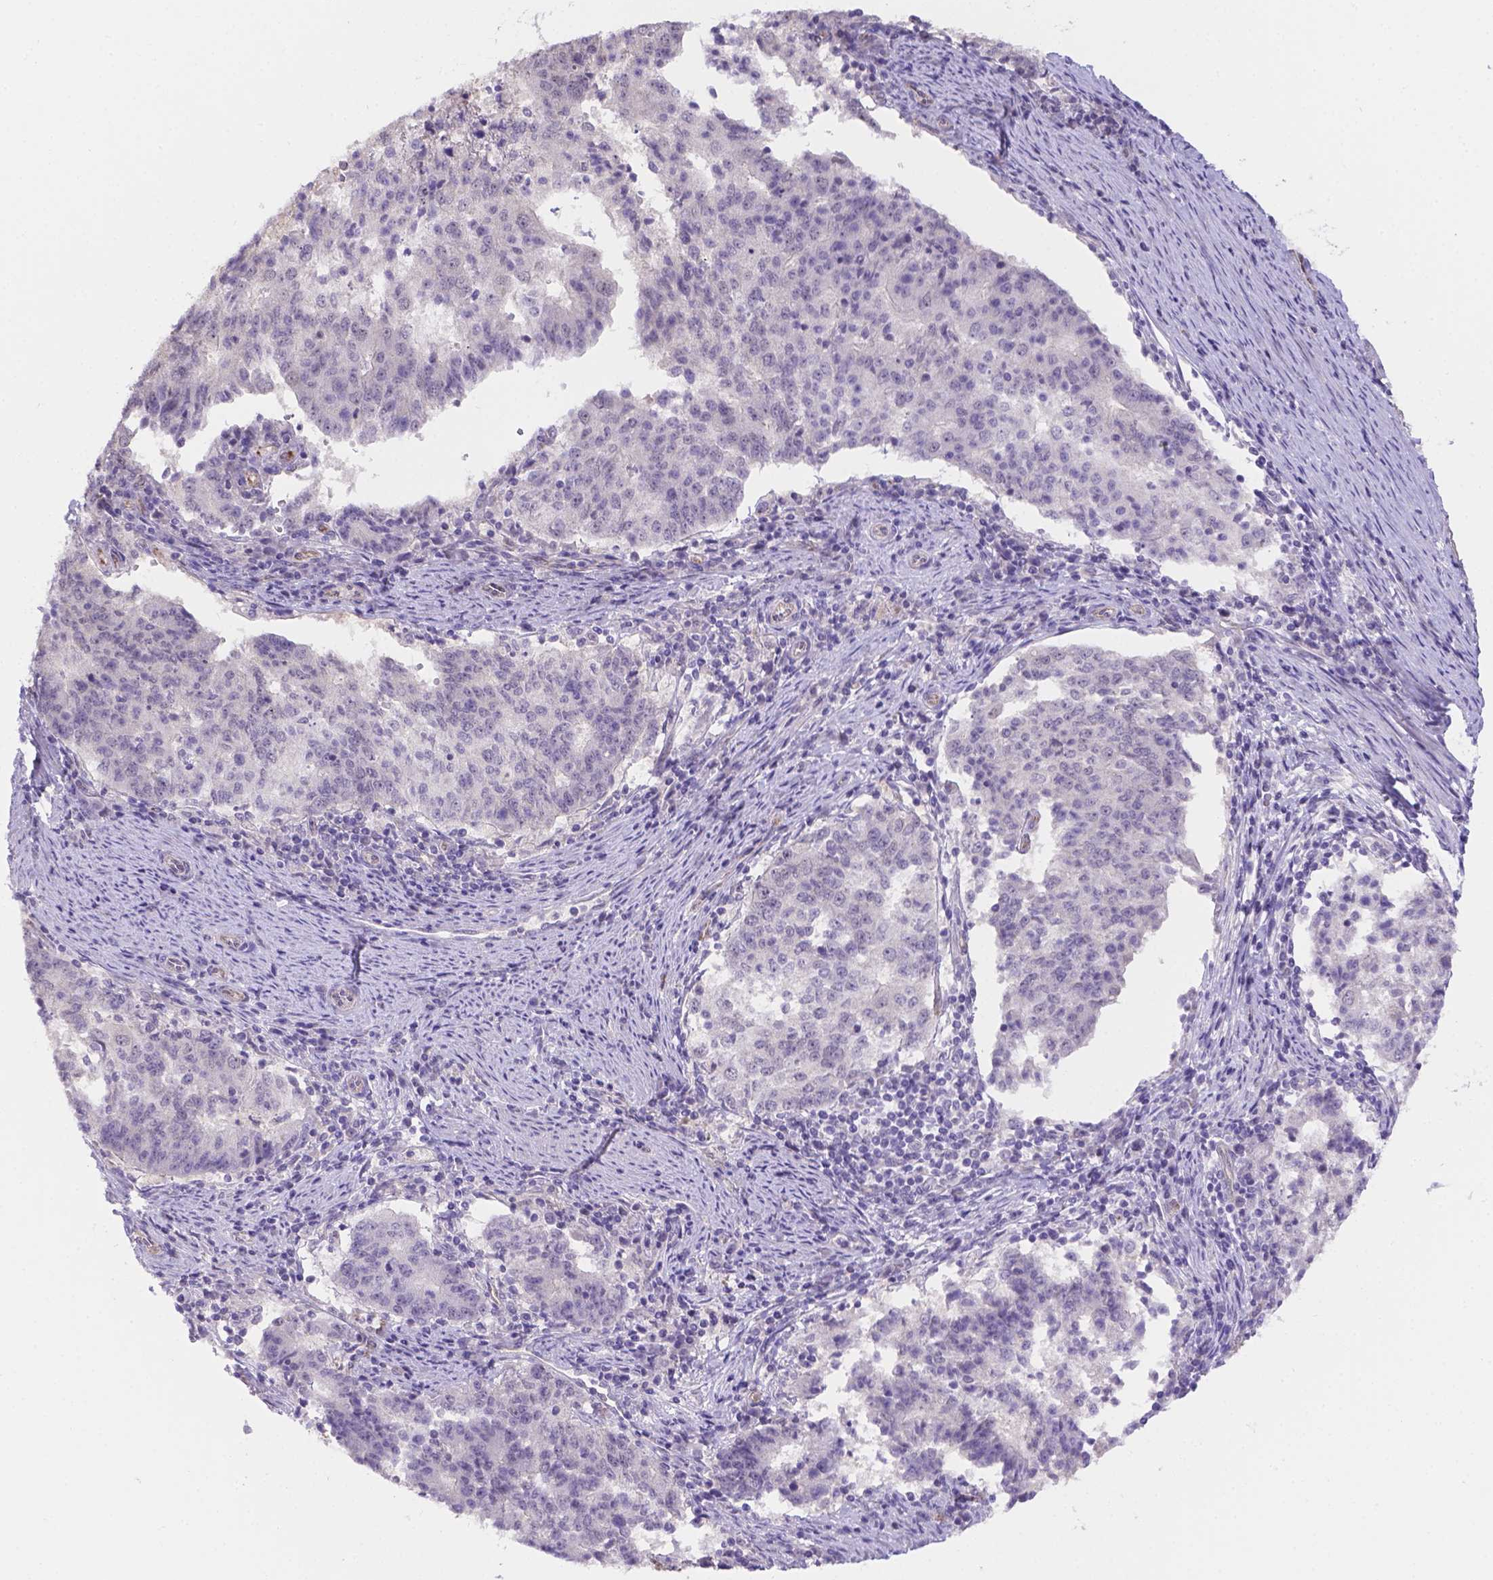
{"staining": {"intensity": "negative", "quantity": "none", "location": "none"}, "tissue": "endometrial cancer", "cell_type": "Tumor cells", "image_type": "cancer", "snomed": [{"axis": "morphology", "description": "Adenocarcinoma, NOS"}, {"axis": "topography", "description": "Endometrium"}], "caption": "Tumor cells show no significant expression in endometrial cancer.", "gene": "NXPE2", "patient": {"sex": "female", "age": 82}}